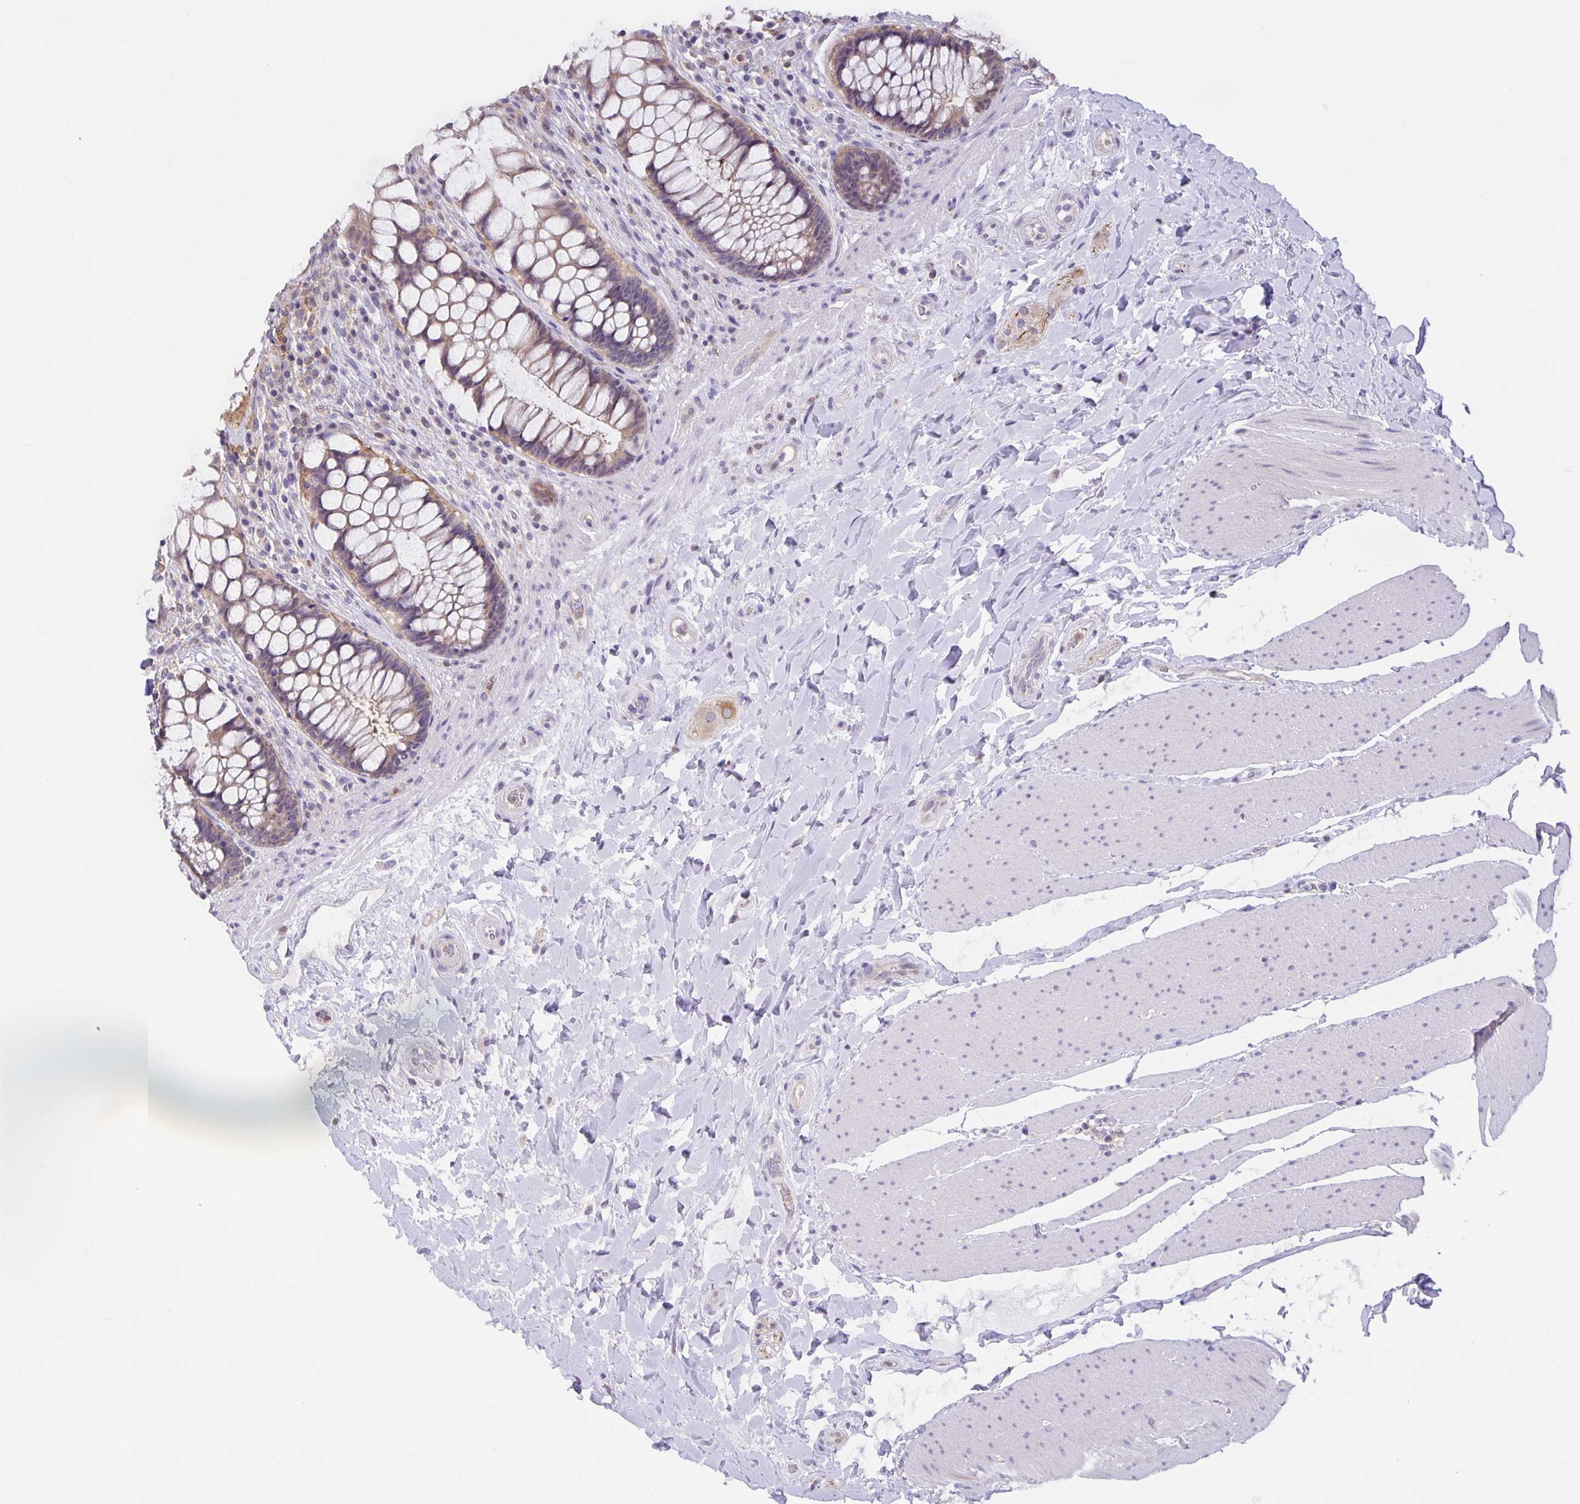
{"staining": {"intensity": "weak", "quantity": "25%-75%", "location": "cytoplasmic/membranous"}, "tissue": "rectum", "cell_type": "Glandular cells", "image_type": "normal", "snomed": [{"axis": "morphology", "description": "Normal tissue, NOS"}, {"axis": "topography", "description": "Rectum"}], "caption": "Immunohistochemical staining of normal rectum displays weak cytoplasmic/membranous protein positivity in approximately 25%-75% of glandular cells. The staining is performed using DAB brown chromogen to label protein expression. The nuclei are counter-stained blue using hematoxylin.", "gene": "MARCHF6", "patient": {"sex": "female", "age": 58}}